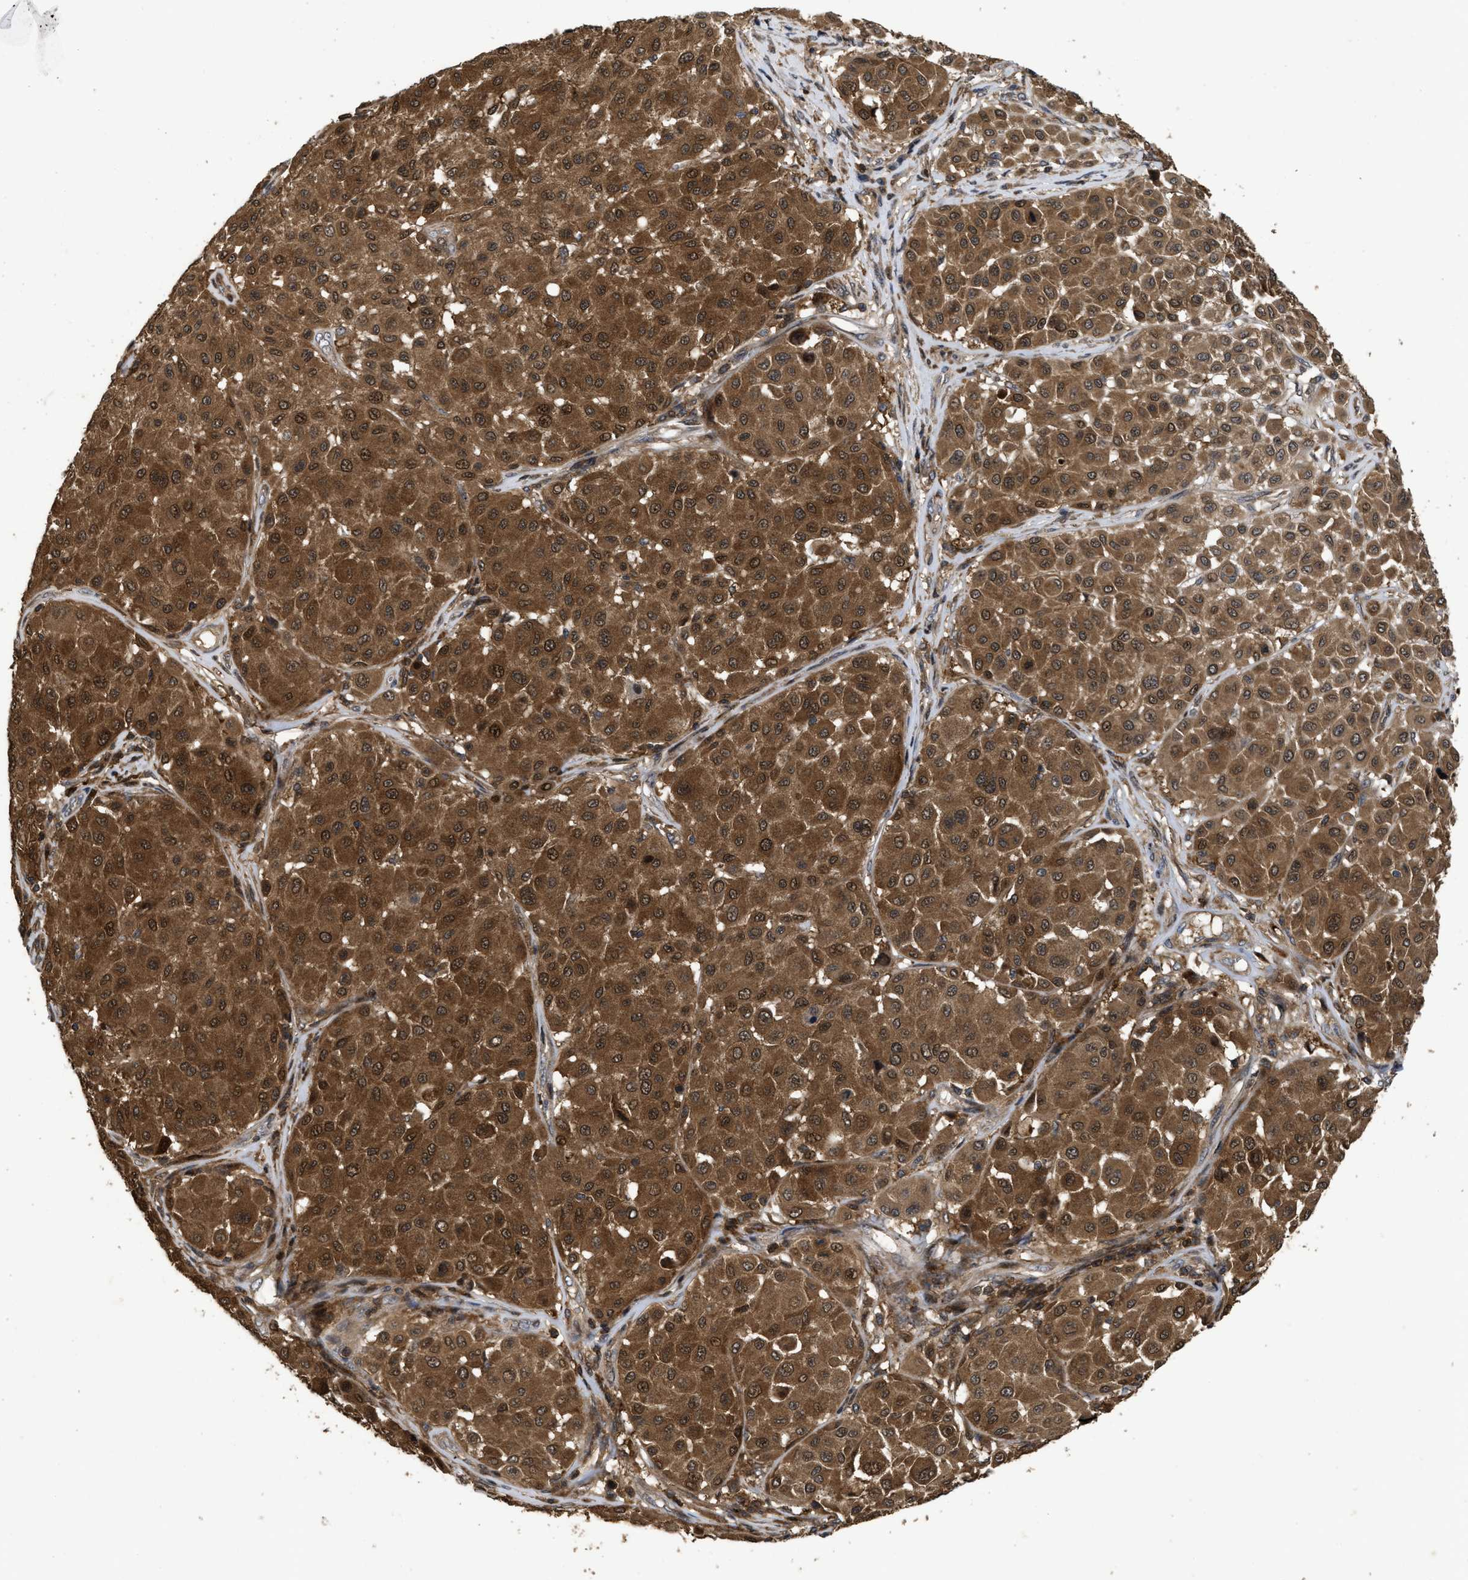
{"staining": {"intensity": "strong", "quantity": ">75%", "location": "cytoplasmic/membranous,nuclear"}, "tissue": "melanoma", "cell_type": "Tumor cells", "image_type": "cancer", "snomed": [{"axis": "morphology", "description": "Malignant melanoma, Metastatic site"}, {"axis": "topography", "description": "Soft tissue"}], "caption": "IHC of human malignant melanoma (metastatic site) reveals high levels of strong cytoplasmic/membranous and nuclear expression in about >75% of tumor cells.", "gene": "CBR3", "patient": {"sex": "male", "age": 41}}